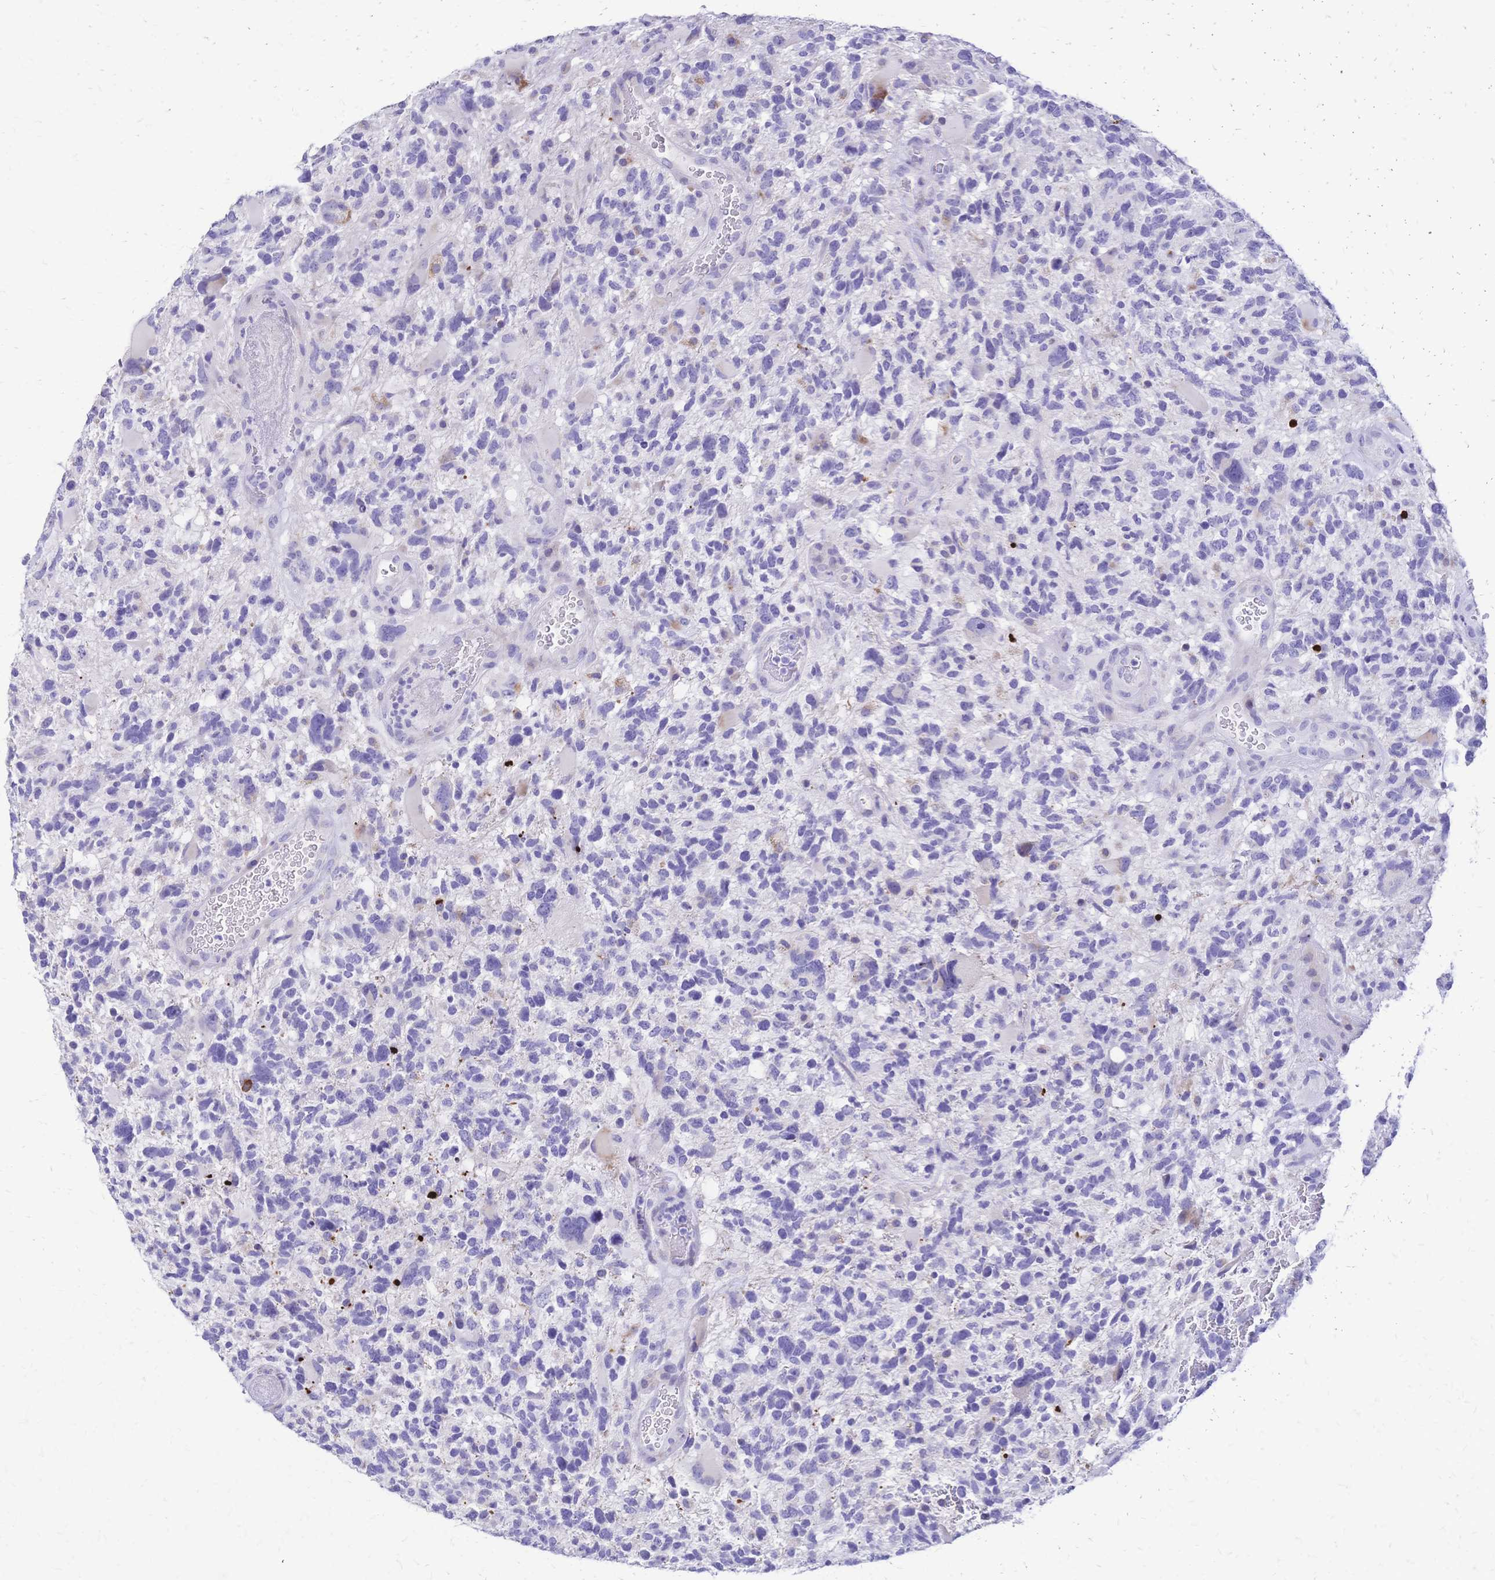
{"staining": {"intensity": "negative", "quantity": "none", "location": "none"}, "tissue": "glioma", "cell_type": "Tumor cells", "image_type": "cancer", "snomed": [{"axis": "morphology", "description": "Glioma, malignant, High grade"}, {"axis": "topography", "description": "Brain"}], "caption": "Malignant high-grade glioma was stained to show a protein in brown. There is no significant expression in tumor cells.", "gene": "GRB7", "patient": {"sex": "female", "age": 71}}